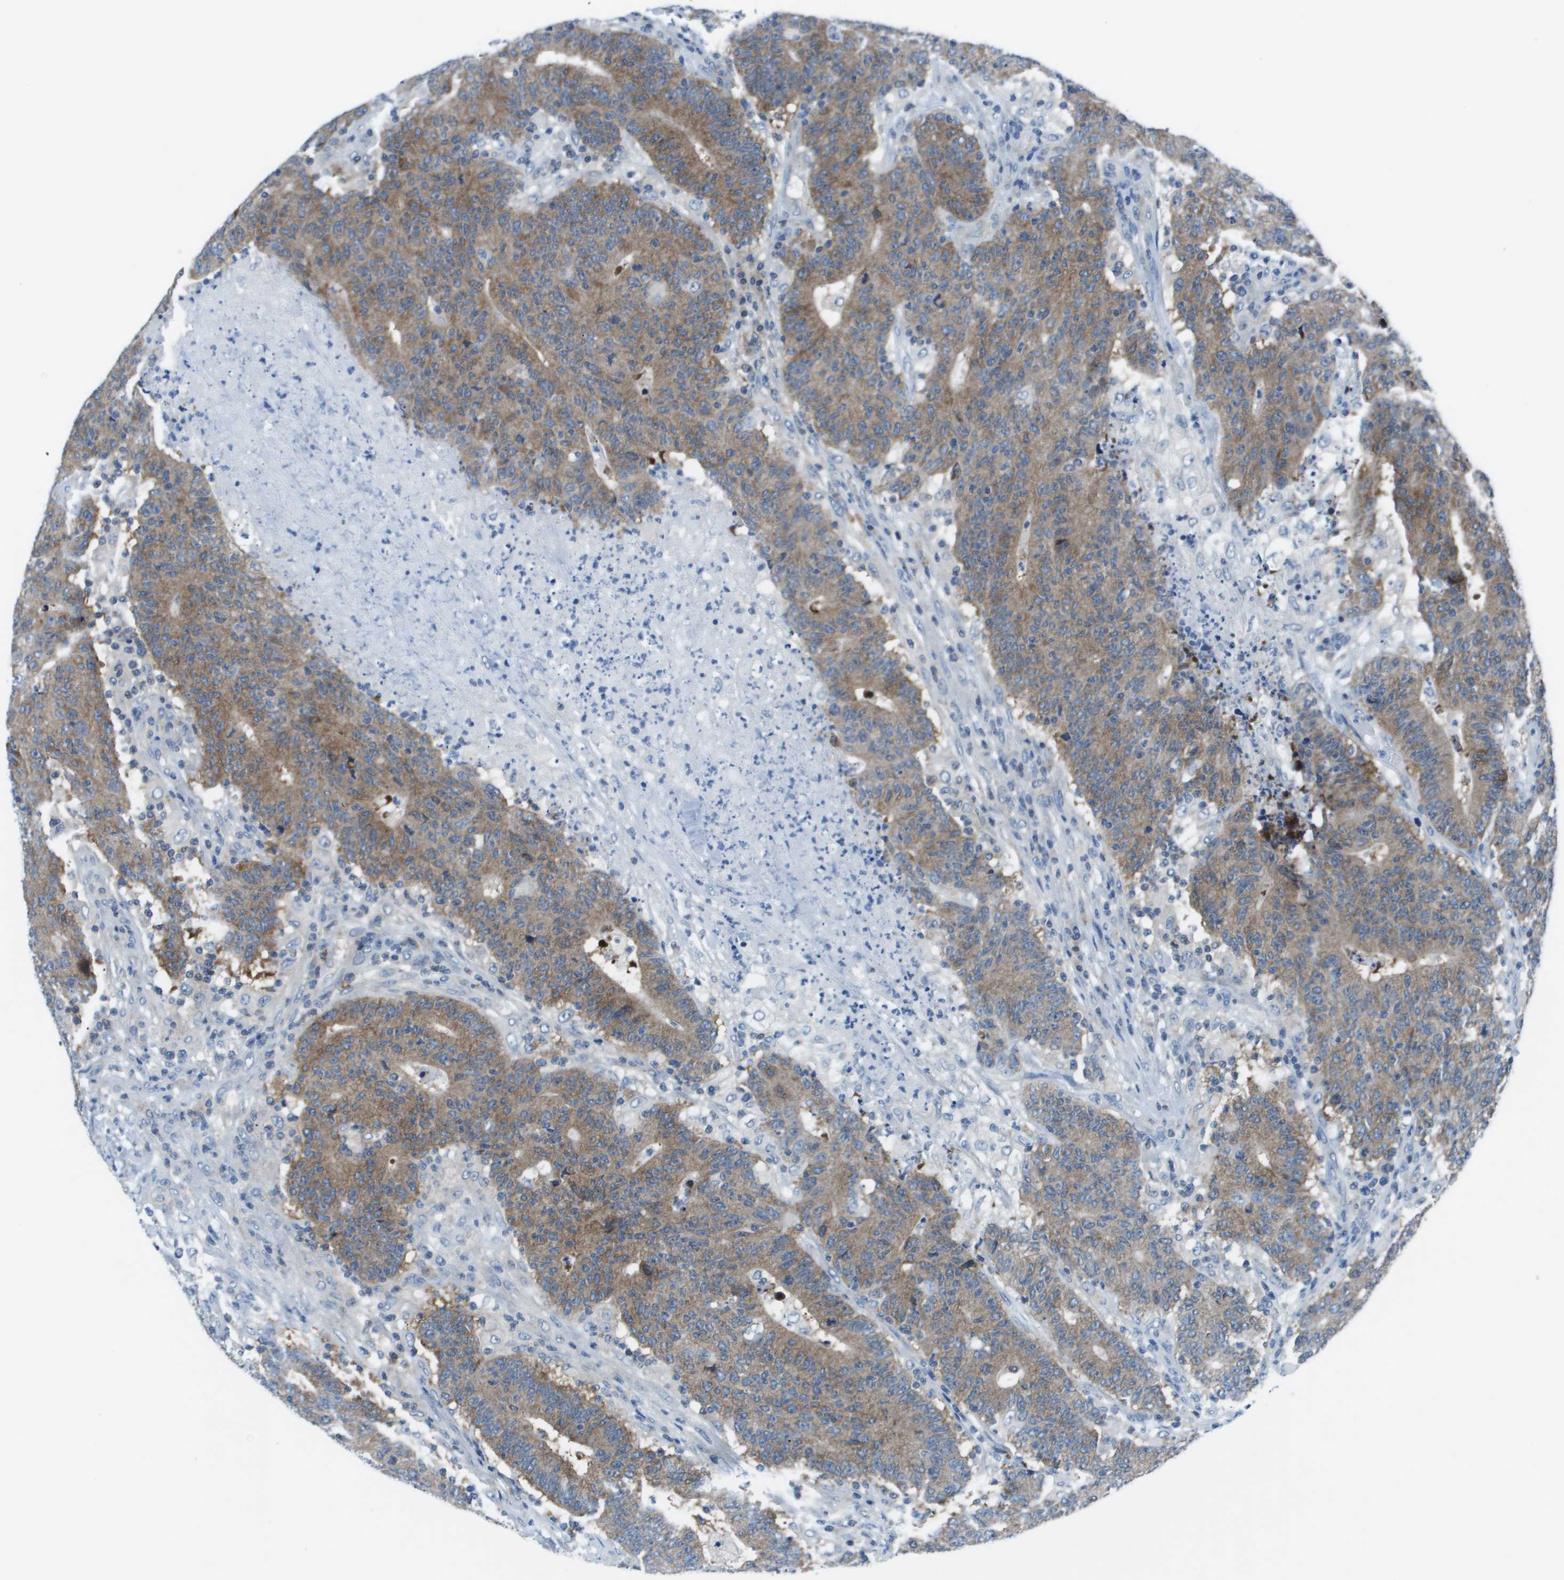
{"staining": {"intensity": "moderate", "quantity": ">75%", "location": "cytoplasmic/membranous"}, "tissue": "colorectal cancer", "cell_type": "Tumor cells", "image_type": "cancer", "snomed": [{"axis": "morphology", "description": "Normal tissue, NOS"}, {"axis": "morphology", "description": "Adenocarcinoma, NOS"}, {"axis": "topography", "description": "Colon"}], "caption": "This is a micrograph of immunohistochemistry staining of colorectal cancer, which shows moderate positivity in the cytoplasmic/membranous of tumor cells.", "gene": "STIP1", "patient": {"sex": "female", "age": 75}}